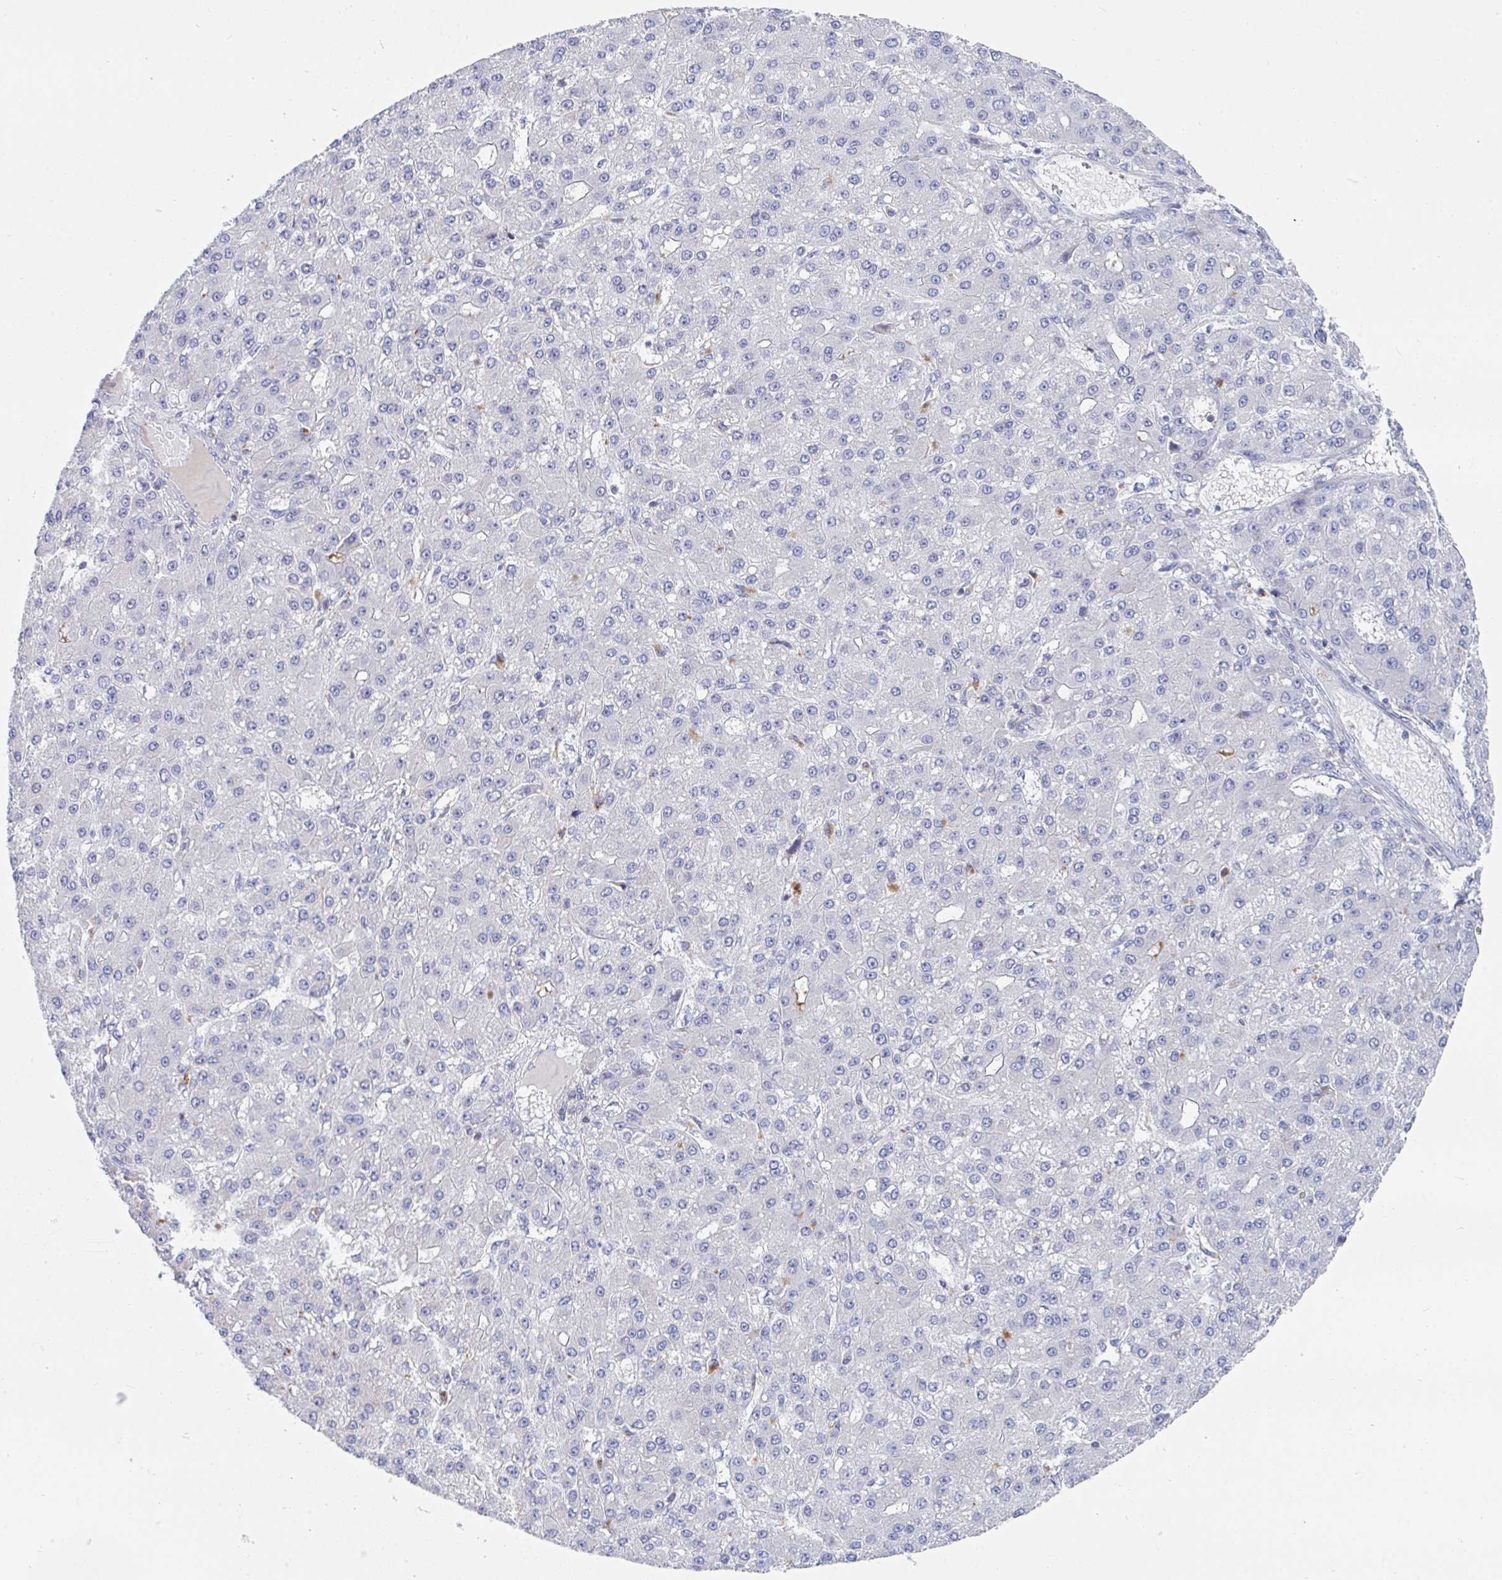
{"staining": {"intensity": "negative", "quantity": "none", "location": "none"}, "tissue": "liver cancer", "cell_type": "Tumor cells", "image_type": "cancer", "snomed": [{"axis": "morphology", "description": "Carcinoma, Hepatocellular, NOS"}, {"axis": "topography", "description": "Liver"}], "caption": "Immunohistochemical staining of human hepatocellular carcinoma (liver) reveals no significant expression in tumor cells.", "gene": "FRMD3", "patient": {"sex": "male", "age": 67}}